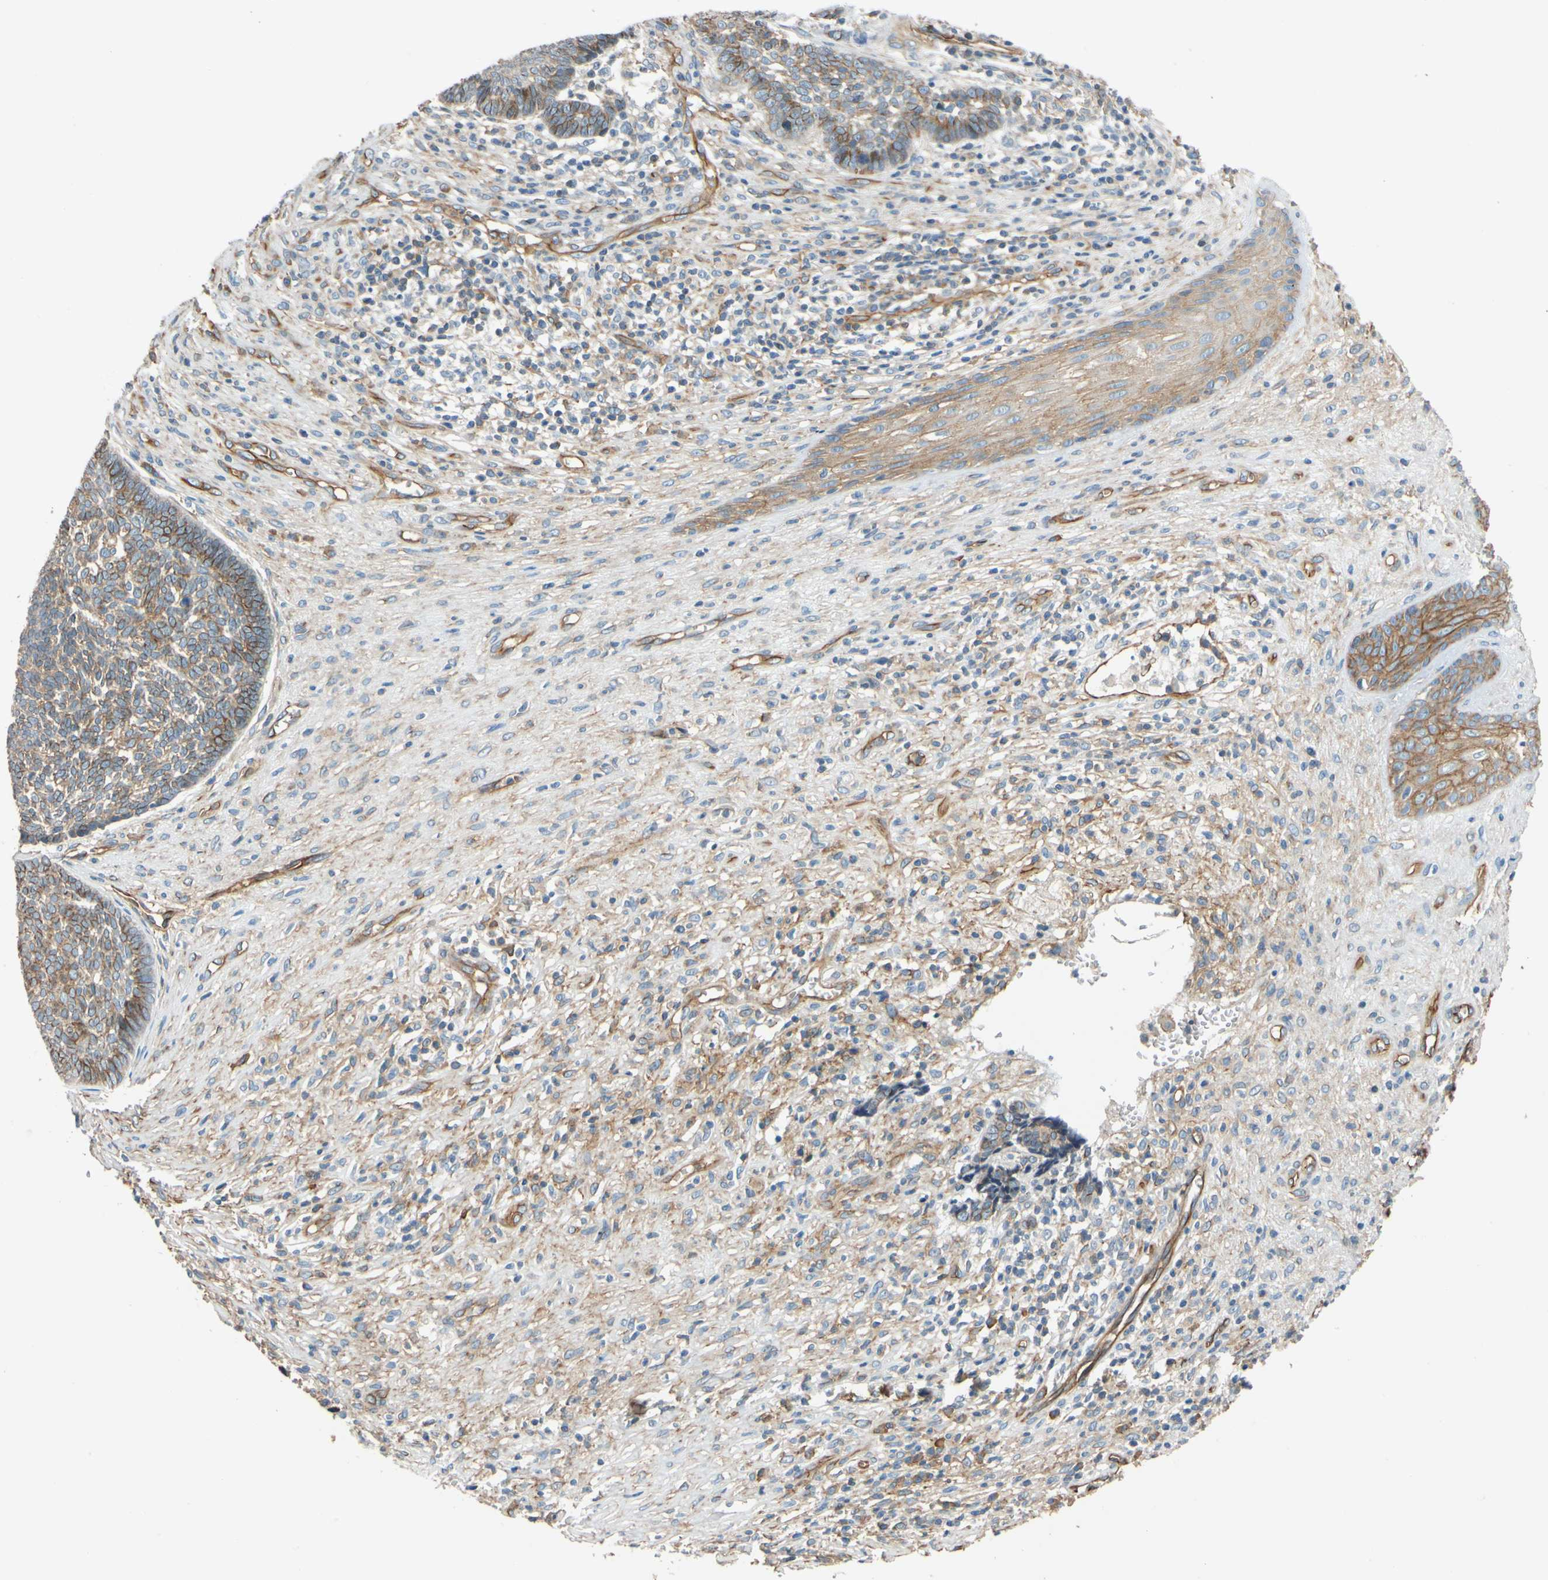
{"staining": {"intensity": "weak", "quantity": ">75%", "location": "cytoplasmic/membranous"}, "tissue": "skin cancer", "cell_type": "Tumor cells", "image_type": "cancer", "snomed": [{"axis": "morphology", "description": "Basal cell carcinoma"}, {"axis": "topography", "description": "Skin"}], "caption": "Human basal cell carcinoma (skin) stained with a brown dye displays weak cytoplasmic/membranous positive expression in about >75% of tumor cells.", "gene": "SPTAN1", "patient": {"sex": "male", "age": 84}}